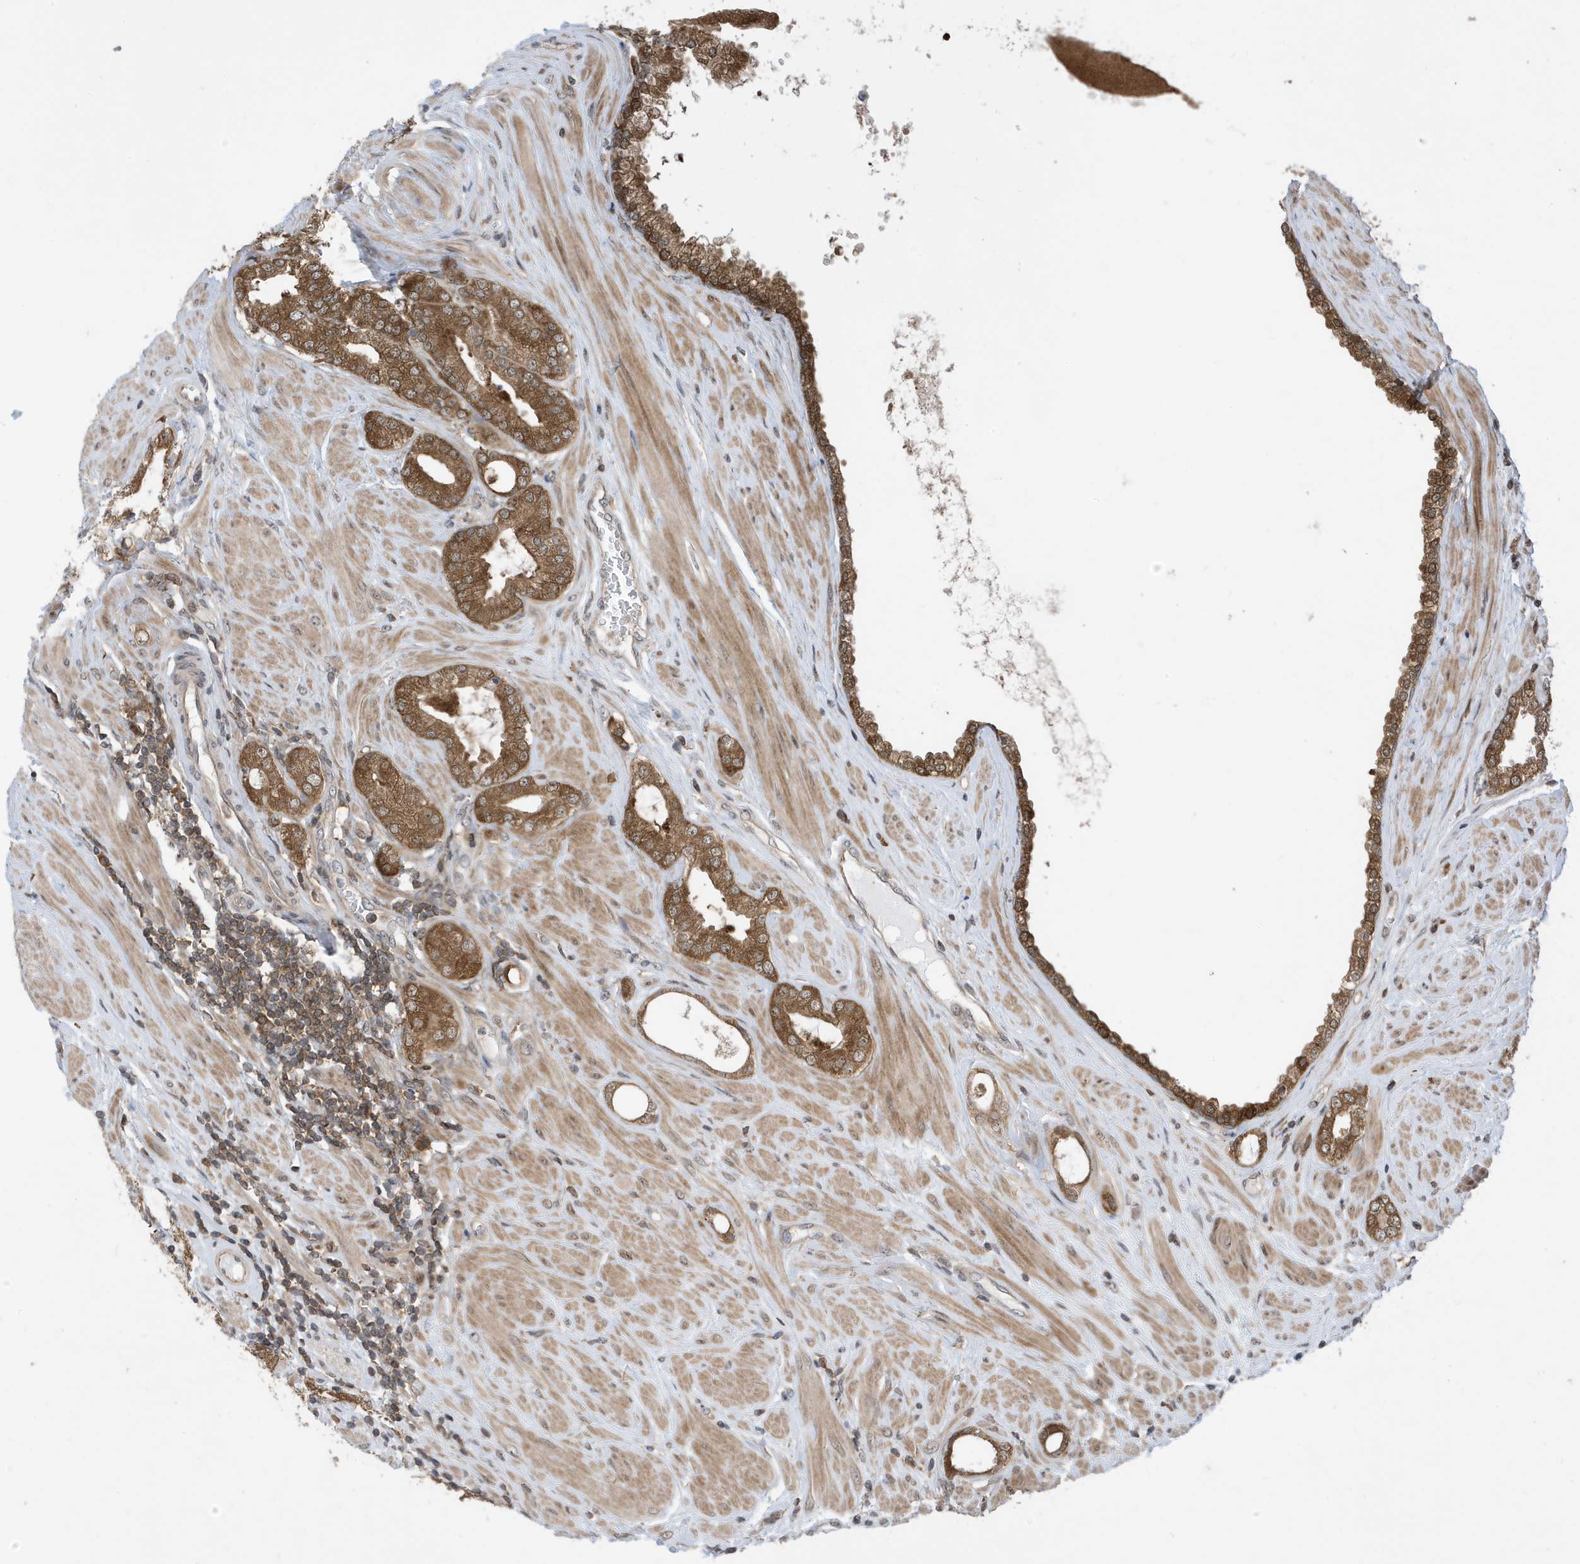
{"staining": {"intensity": "moderate", "quantity": ">75%", "location": "cytoplasmic/membranous"}, "tissue": "prostate cancer", "cell_type": "Tumor cells", "image_type": "cancer", "snomed": [{"axis": "morphology", "description": "Adenocarcinoma, Low grade"}, {"axis": "topography", "description": "Prostate"}], "caption": "Moderate cytoplasmic/membranous positivity is appreciated in about >75% of tumor cells in adenocarcinoma (low-grade) (prostate). (DAB (3,3'-diaminobenzidine) IHC, brown staining for protein, blue staining for nuclei).", "gene": "UBQLN1", "patient": {"sex": "male", "age": 62}}